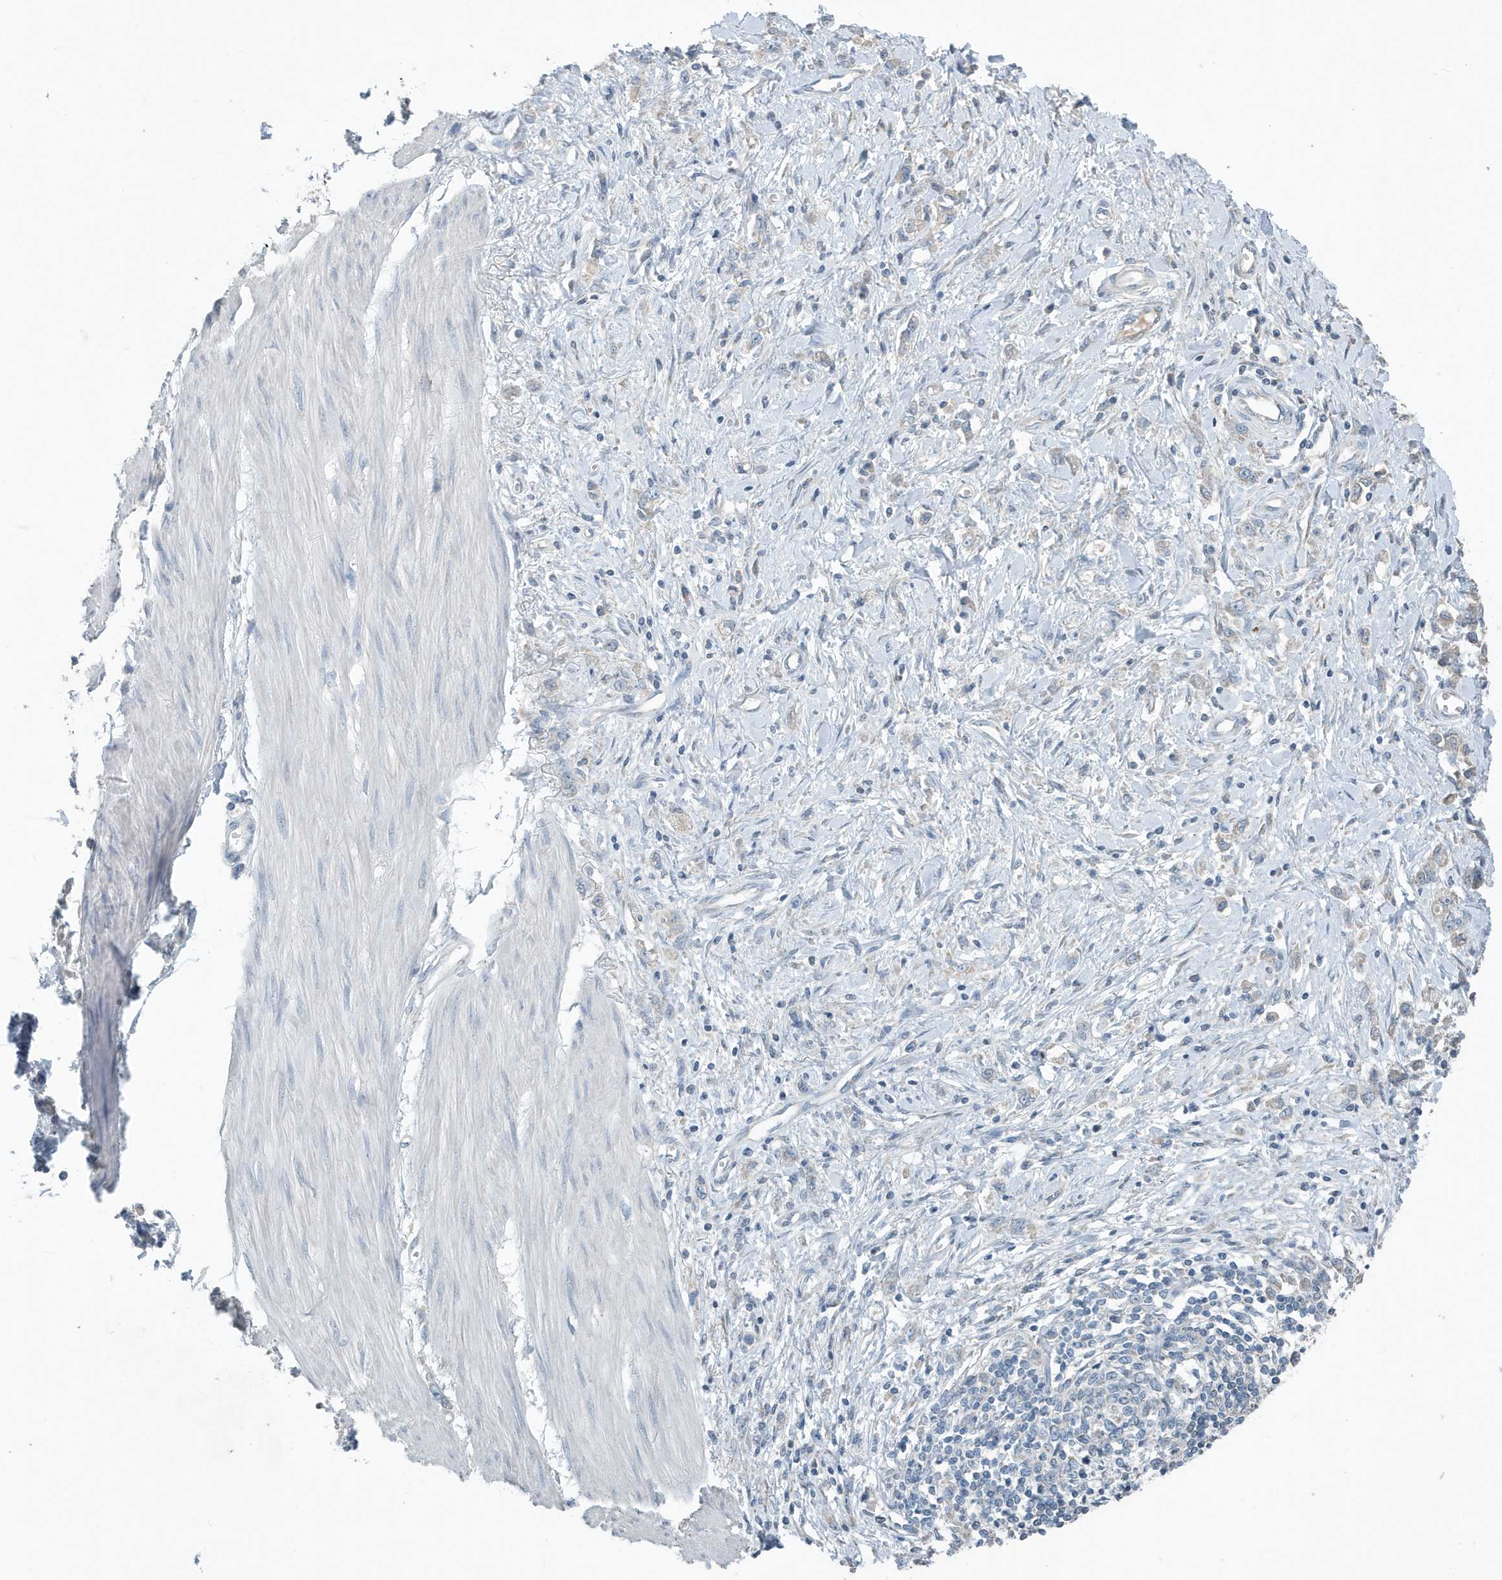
{"staining": {"intensity": "negative", "quantity": "none", "location": "none"}, "tissue": "stomach cancer", "cell_type": "Tumor cells", "image_type": "cancer", "snomed": [{"axis": "morphology", "description": "Adenocarcinoma, NOS"}, {"axis": "topography", "description": "Stomach"}], "caption": "Stomach cancer was stained to show a protein in brown. There is no significant staining in tumor cells. Nuclei are stained in blue.", "gene": "UGT2B4", "patient": {"sex": "female", "age": 76}}